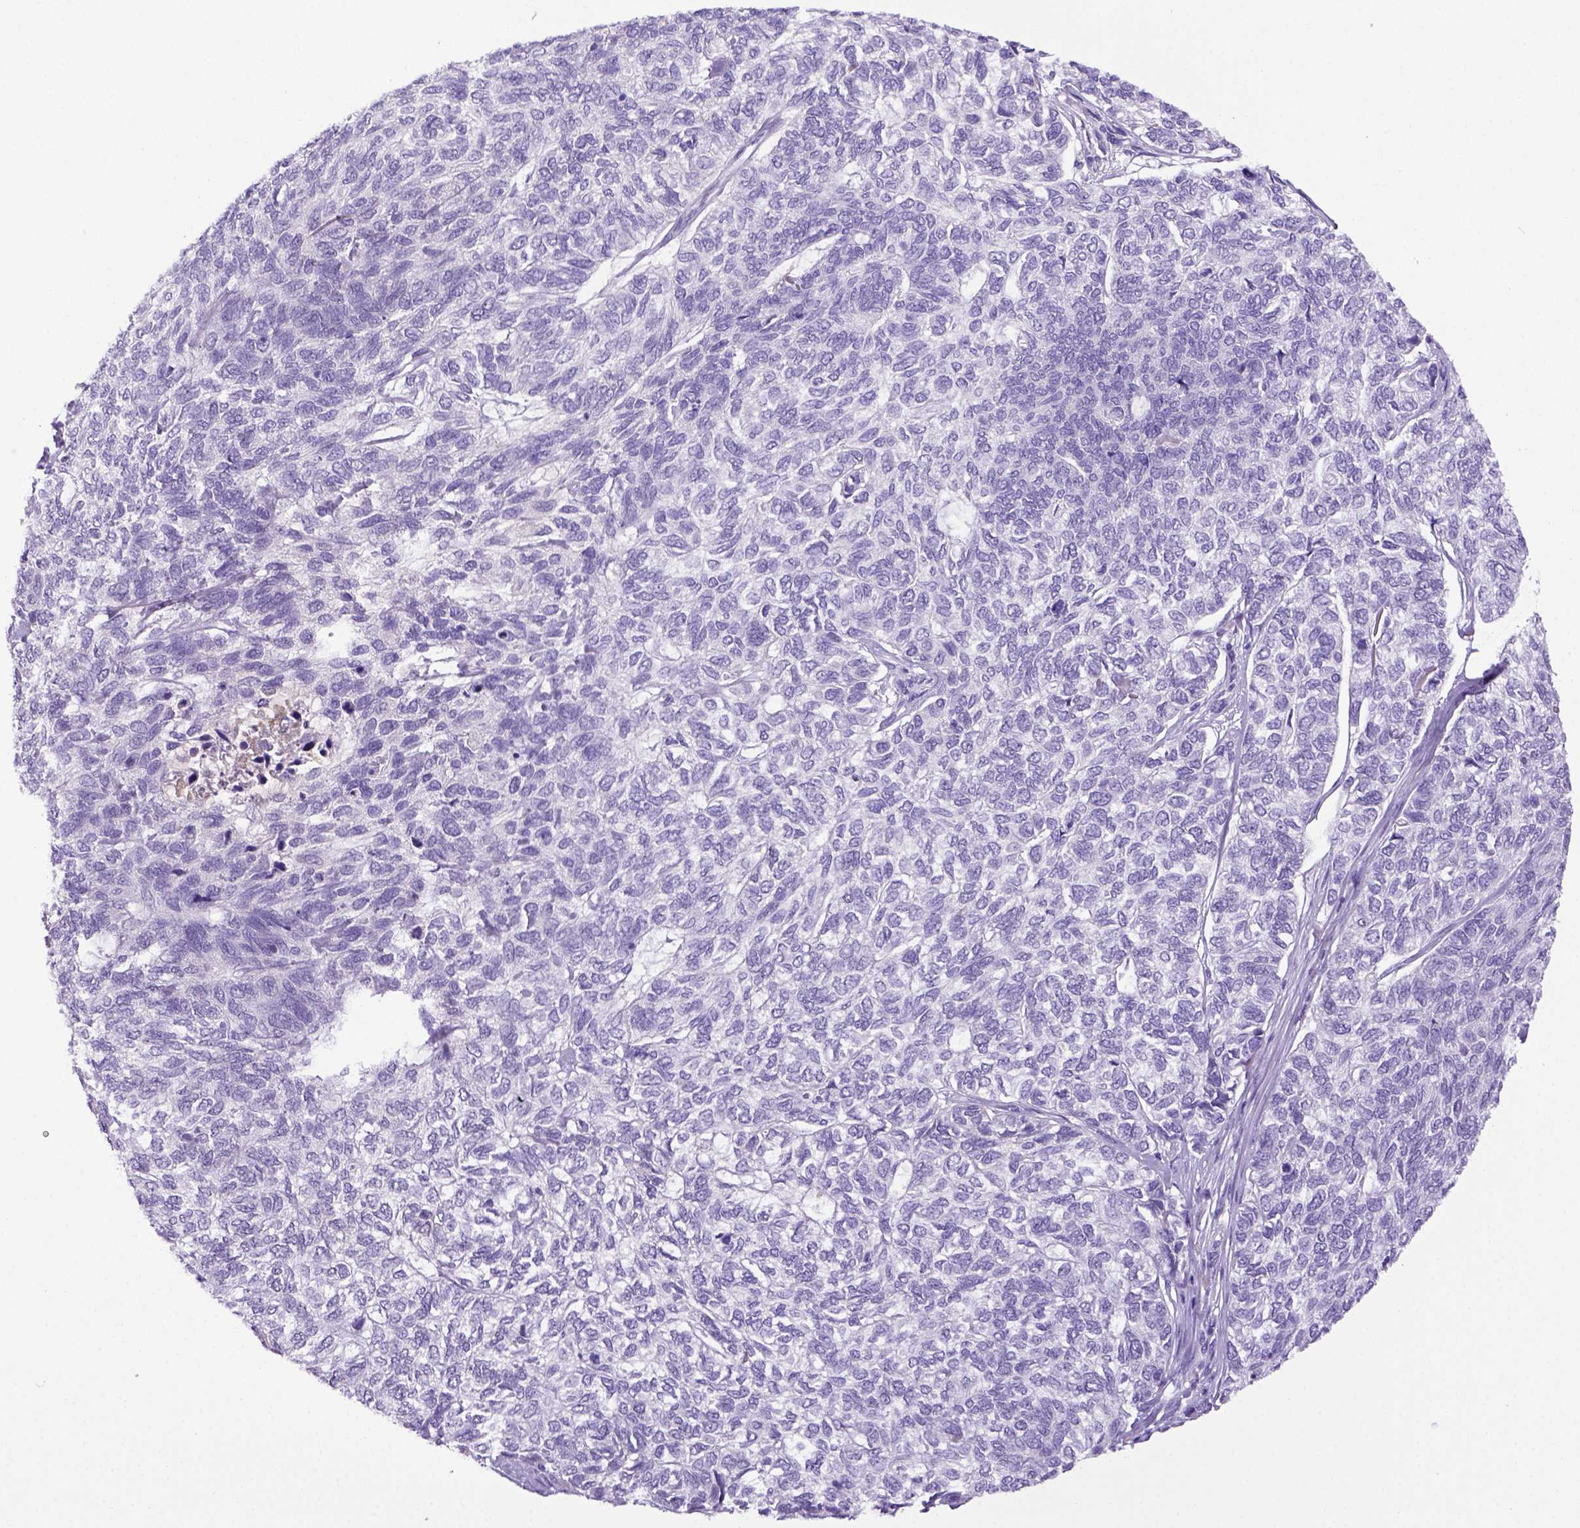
{"staining": {"intensity": "negative", "quantity": "none", "location": "none"}, "tissue": "skin cancer", "cell_type": "Tumor cells", "image_type": "cancer", "snomed": [{"axis": "morphology", "description": "Basal cell carcinoma"}, {"axis": "topography", "description": "Skin"}], "caption": "This histopathology image is of basal cell carcinoma (skin) stained with immunohistochemistry to label a protein in brown with the nuclei are counter-stained blue. There is no staining in tumor cells.", "gene": "ITIH4", "patient": {"sex": "female", "age": 65}}